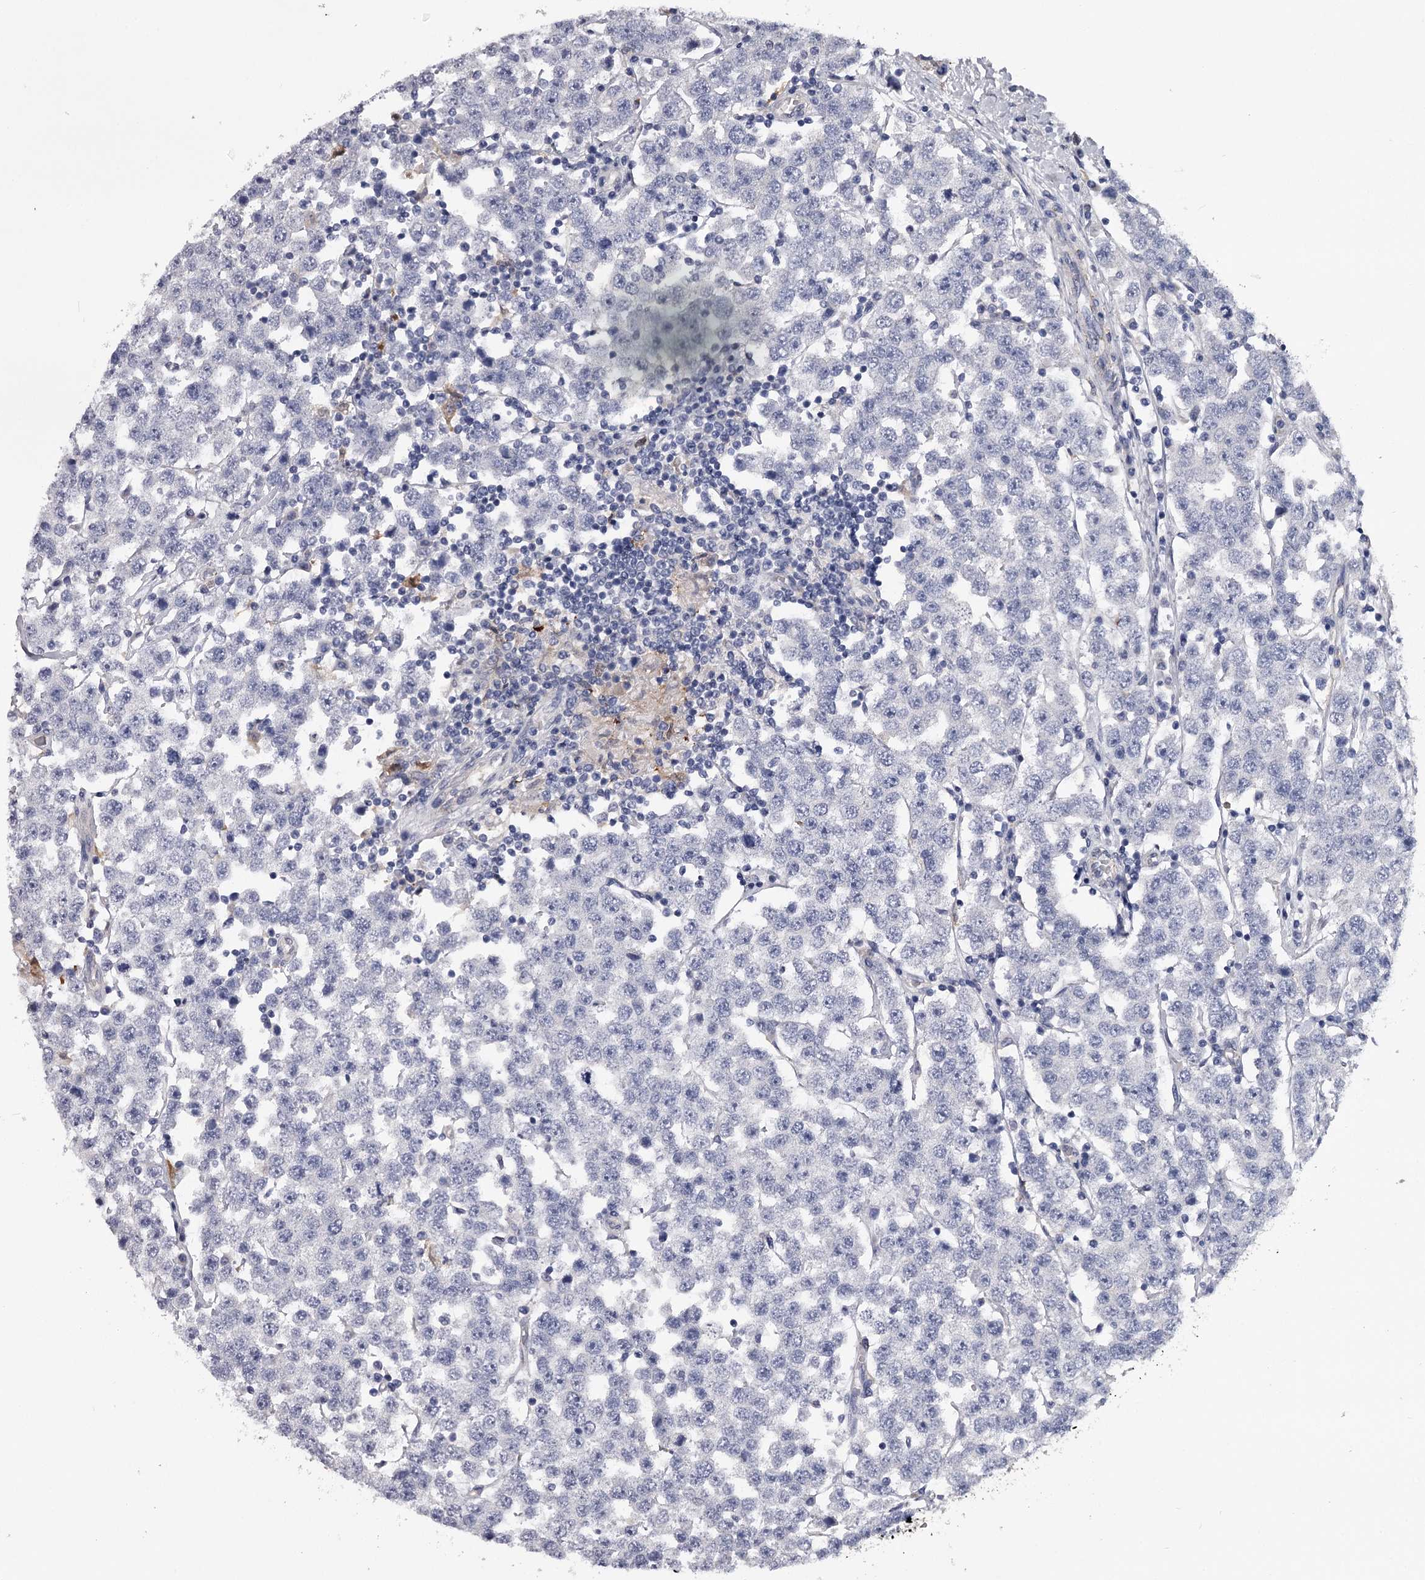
{"staining": {"intensity": "negative", "quantity": "none", "location": "none"}, "tissue": "testis cancer", "cell_type": "Tumor cells", "image_type": "cancer", "snomed": [{"axis": "morphology", "description": "Seminoma, NOS"}, {"axis": "topography", "description": "Testis"}], "caption": "An immunohistochemistry micrograph of testis seminoma is shown. There is no staining in tumor cells of testis seminoma.", "gene": "GSTO1", "patient": {"sex": "male", "age": 28}}